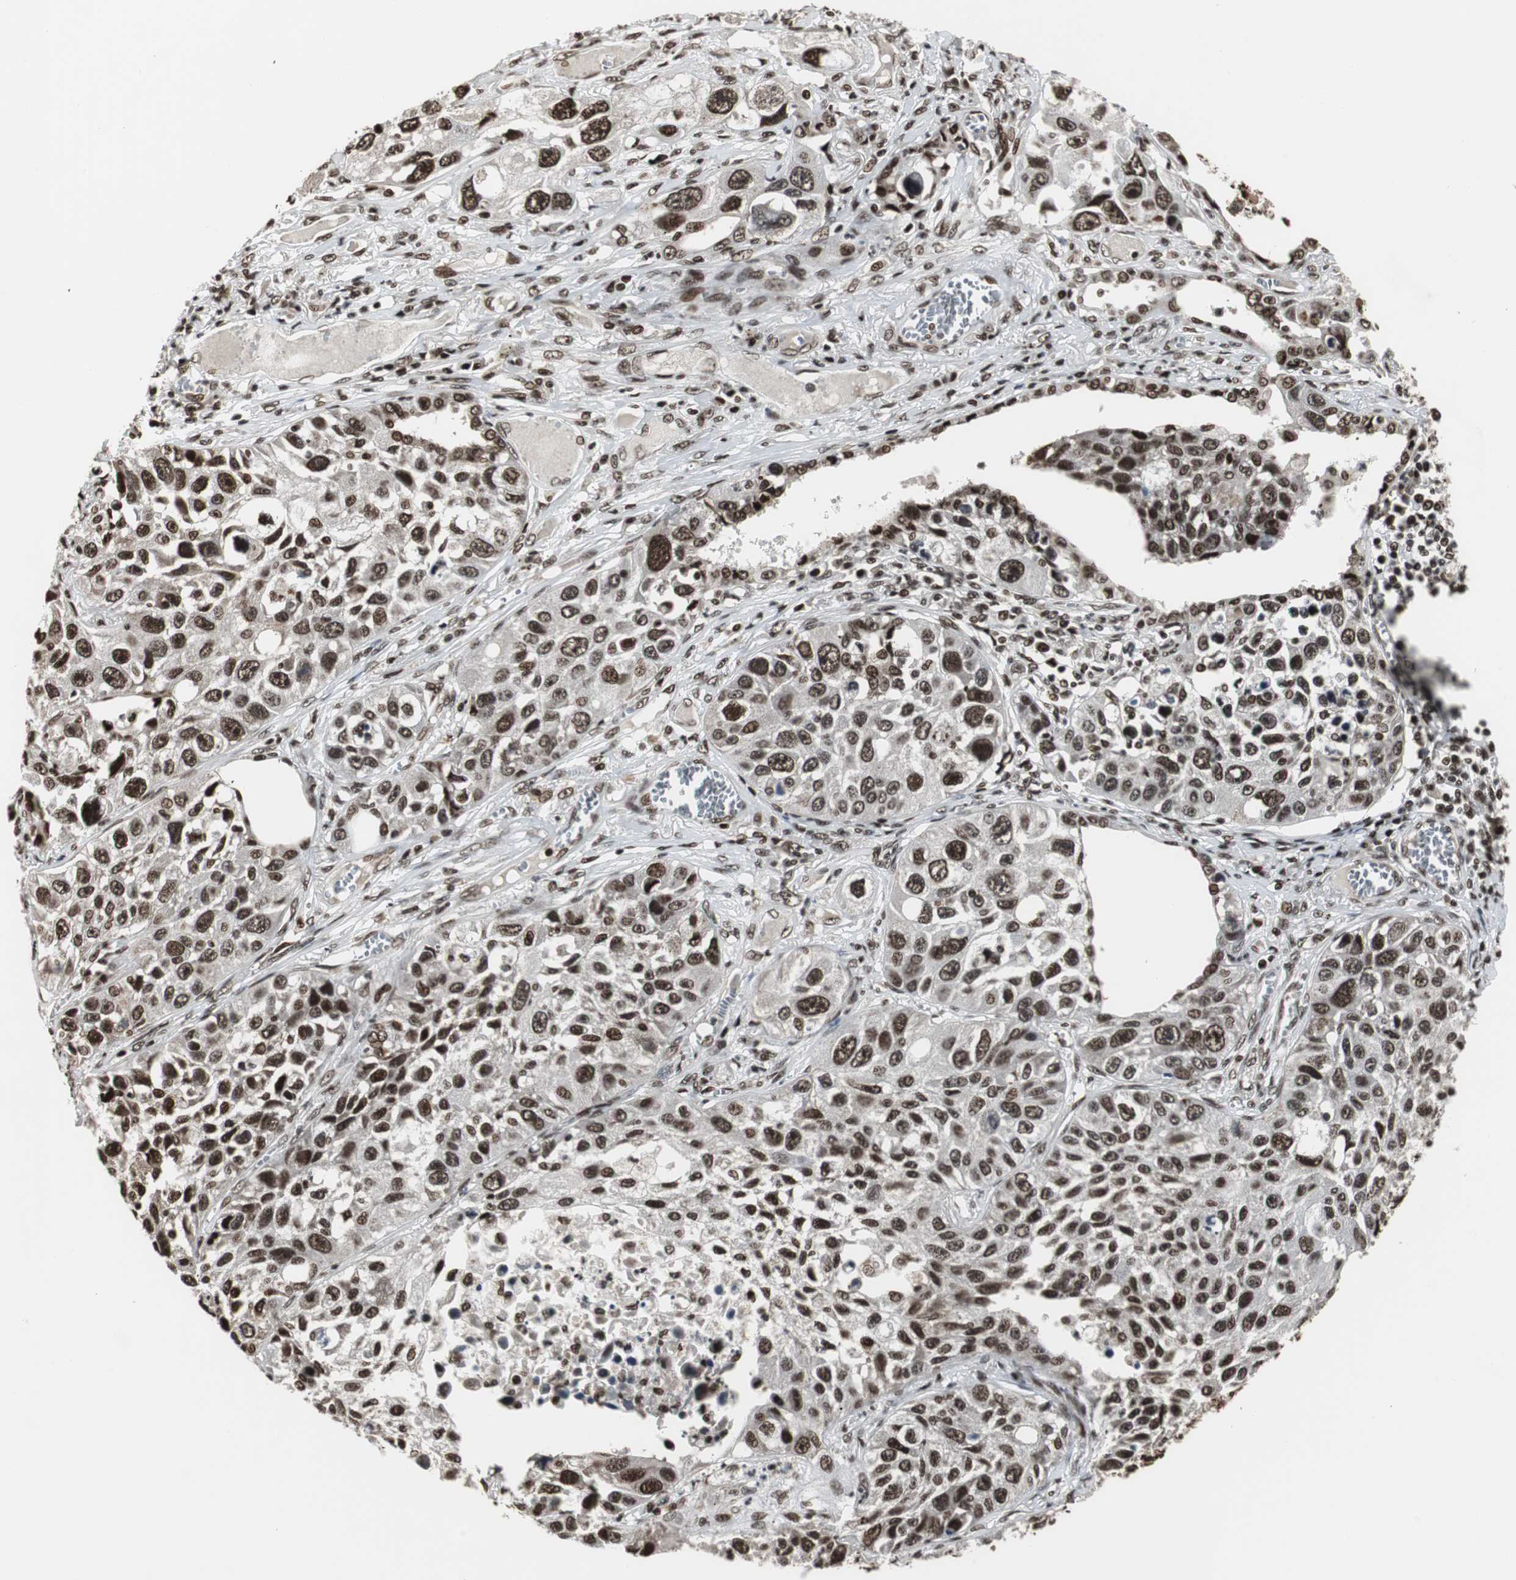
{"staining": {"intensity": "strong", "quantity": ">75%", "location": "nuclear"}, "tissue": "lung cancer", "cell_type": "Tumor cells", "image_type": "cancer", "snomed": [{"axis": "morphology", "description": "Squamous cell carcinoma, NOS"}, {"axis": "topography", "description": "Lung"}], "caption": "A high amount of strong nuclear staining is identified in approximately >75% of tumor cells in lung squamous cell carcinoma tissue. (DAB IHC with brightfield microscopy, high magnification).", "gene": "PARN", "patient": {"sex": "male", "age": 71}}